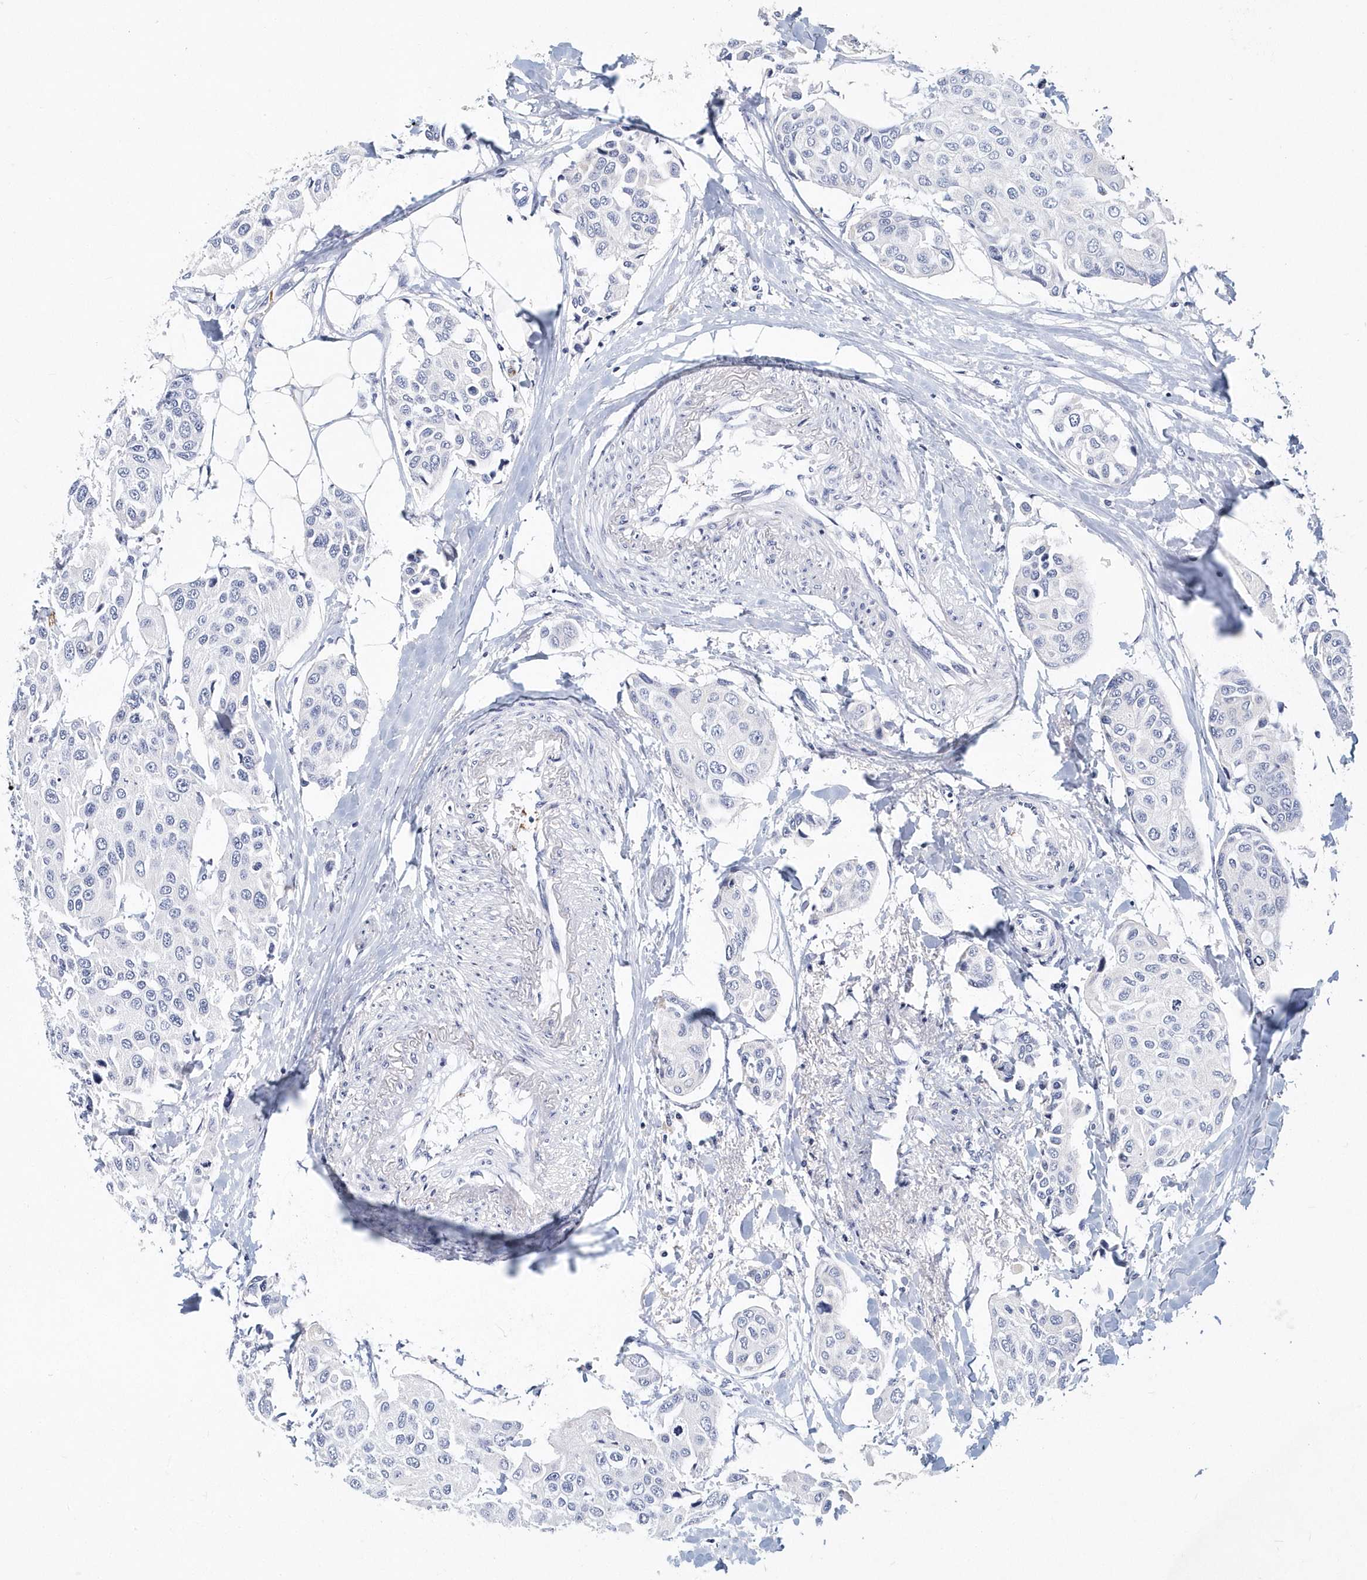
{"staining": {"intensity": "negative", "quantity": "none", "location": "none"}, "tissue": "breast cancer", "cell_type": "Tumor cells", "image_type": "cancer", "snomed": [{"axis": "morphology", "description": "Duct carcinoma"}, {"axis": "topography", "description": "Breast"}], "caption": "A photomicrograph of breast cancer stained for a protein shows no brown staining in tumor cells.", "gene": "ITGA2B", "patient": {"sex": "female", "age": 80}}